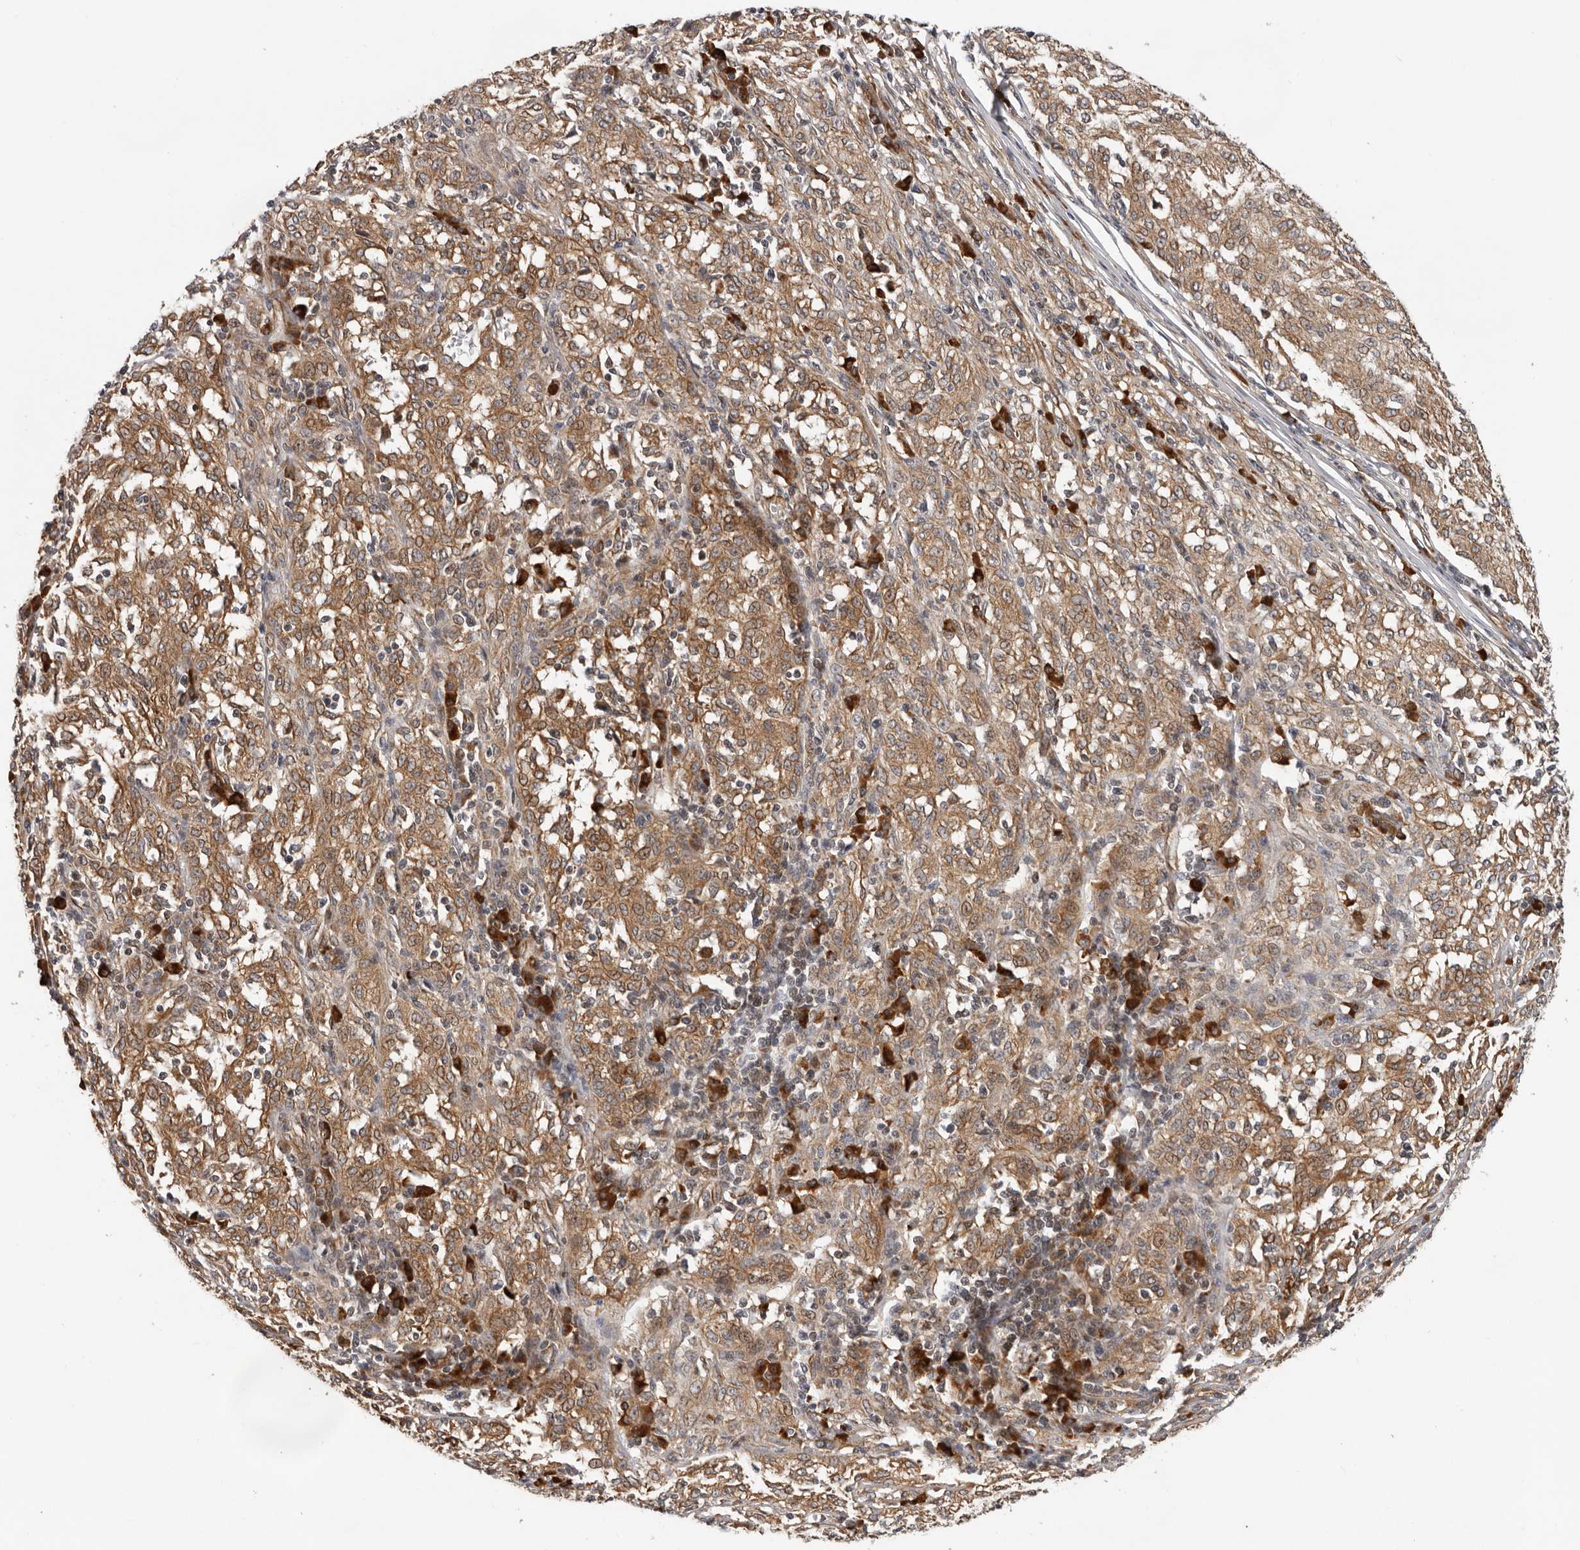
{"staining": {"intensity": "moderate", "quantity": ">75%", "location": "cytoplasmic/membranous"}, "tissue": "melanoma", "cell_type": "Tumor cells", "image_type": "cancer", "snomed": [{"axis": "morphology", "description": "Malignant melanoma, NOS"}, {"axis": "topography", "description": "Skin"}], "caption": "A brown stain highlights moderate cytoplasmic/membranous staining of a protein in human malignant melanoma tumor cells.", "gene": "RNF157", "patient": {"sex": "female", "age": 72}}